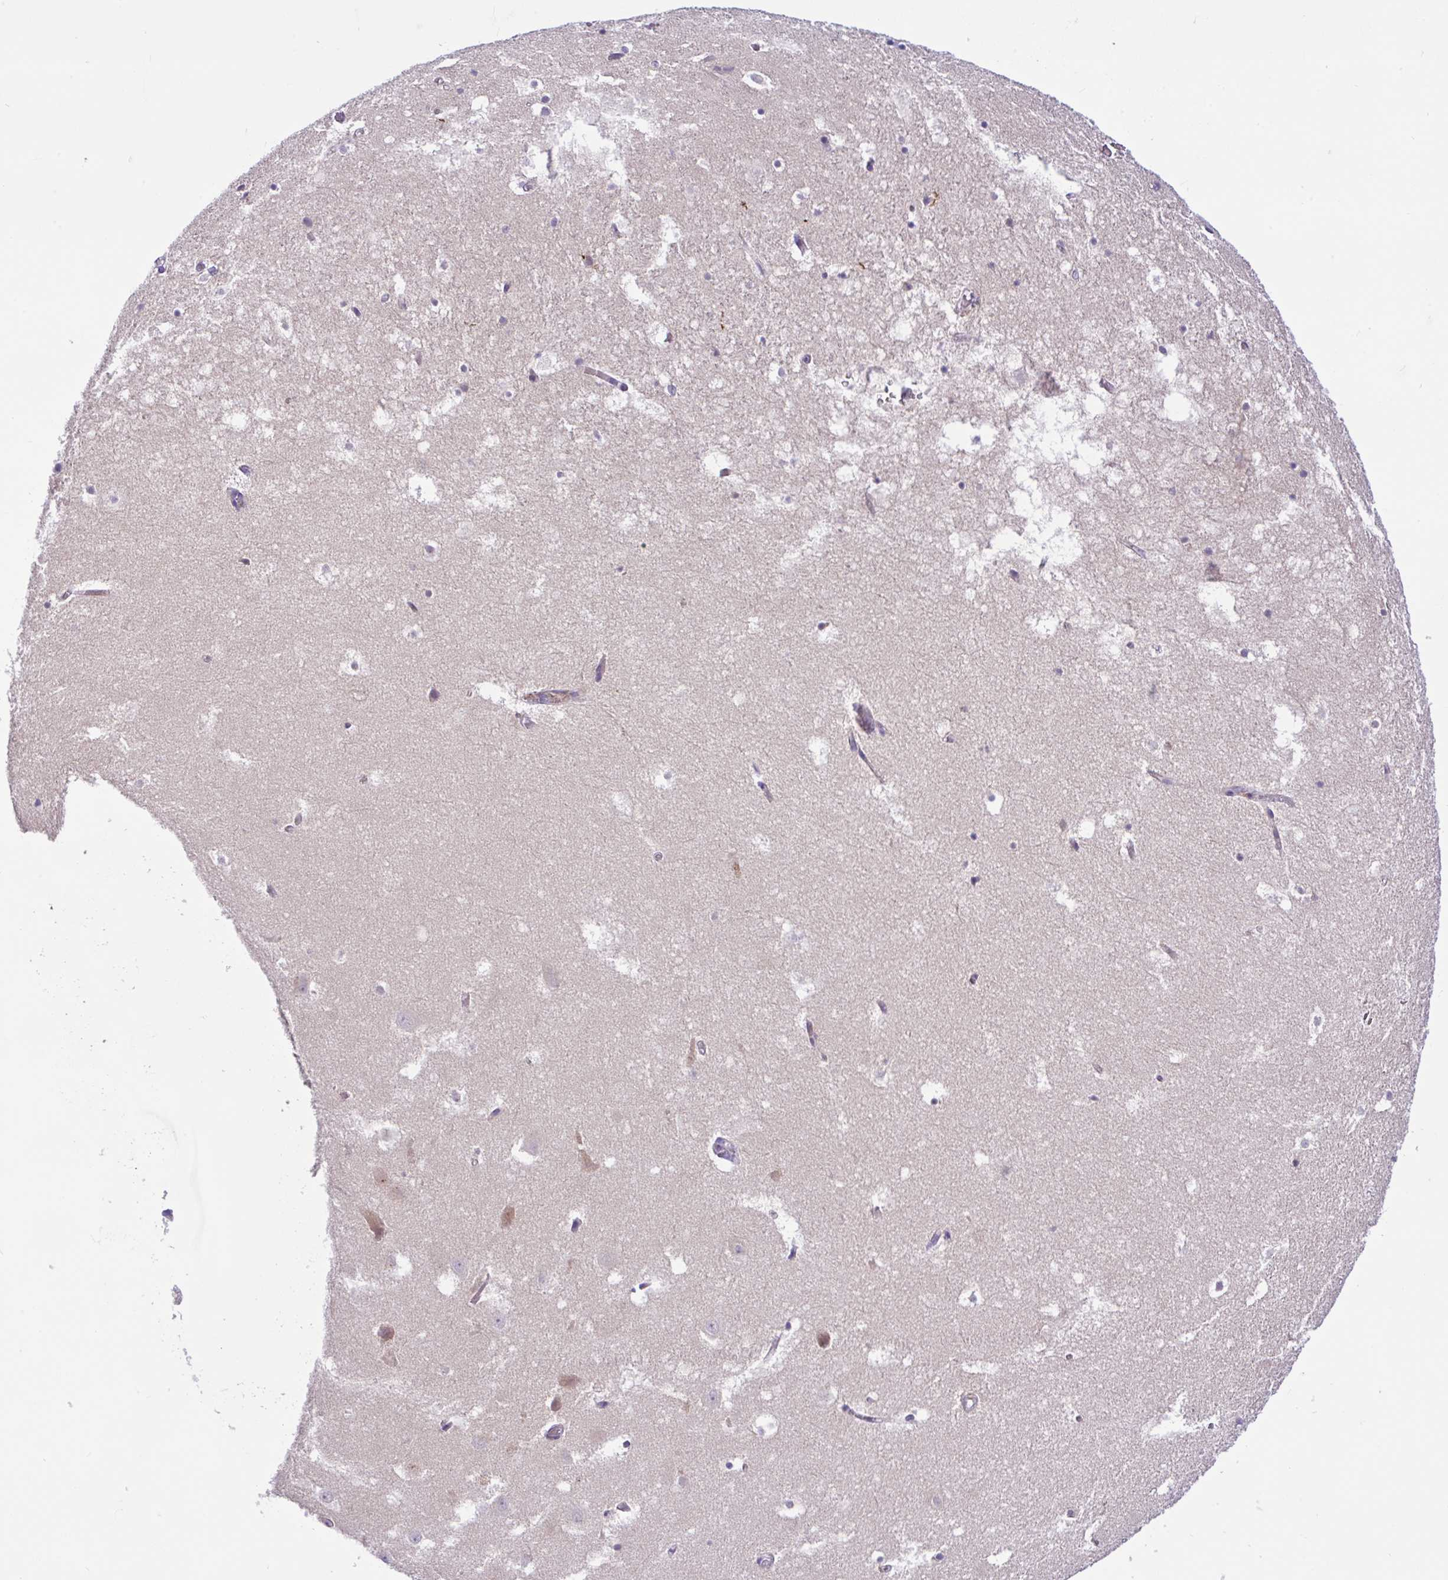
{"staining": {"intensity": "negative", "quantity": "none", "location": "none"}, "tissue": "hippocampus", "cell_type": "Glial cells", "image_type": "normal", "snomed": [{"axis": "morphology", "description": "Normal tissue, NOS"}, {"axis": "topography", "description": "Hippocampus"}], "caption": "Immunohistochemistry micrograph of unremarkable hippocampus: hippocampus stained with DAB (3,3'-diaminobenzidine) reveals no significant protein staining in glial cells.", "gene": "ANO4", "patient": {"sex": "female", "age": 52}}